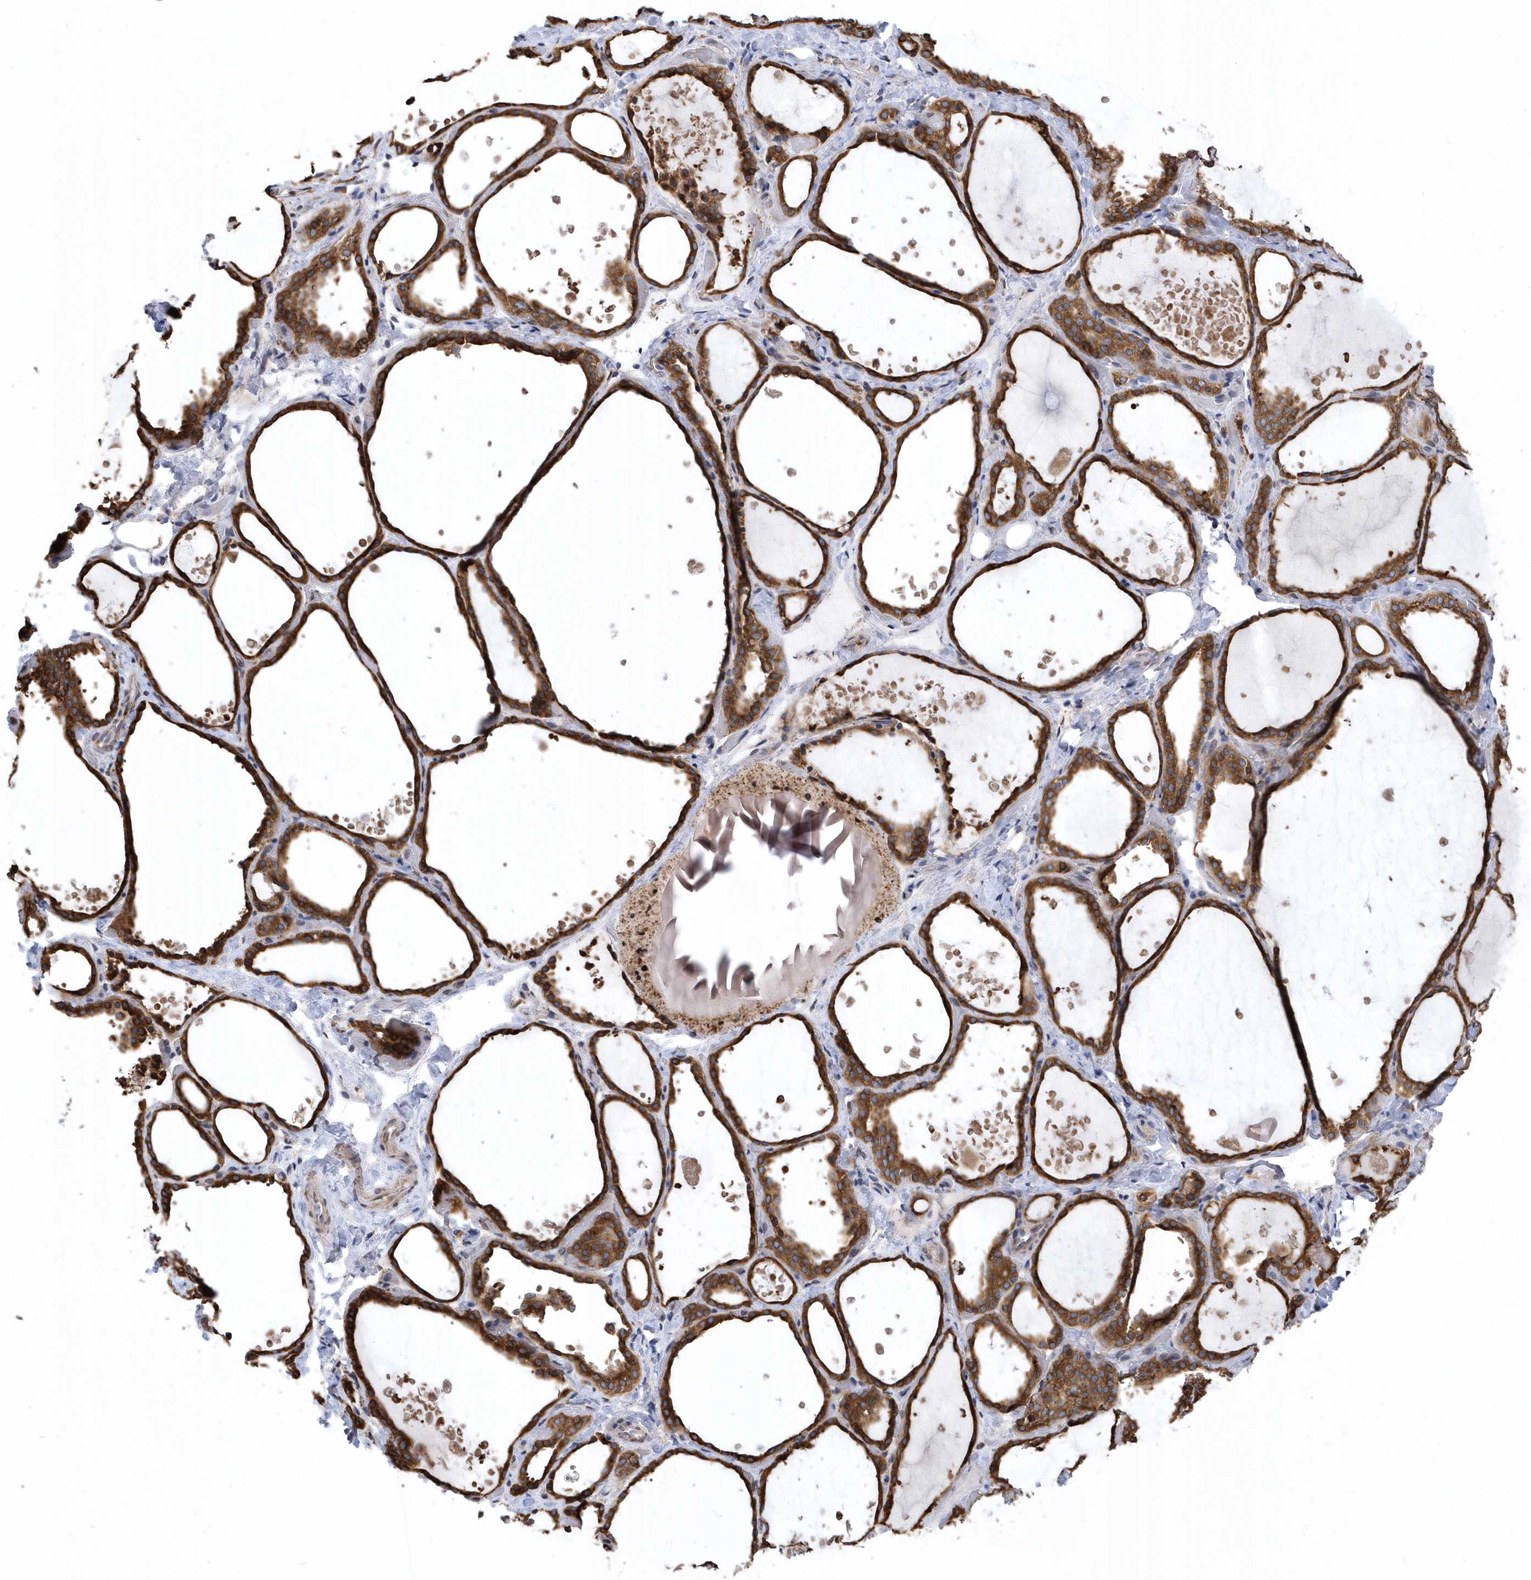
{"staining": {"intensity": "strong", "quantity": ">75%", "location": "cytoplasmic/membranous"}, "tissue": "thyroid gland", "cell_type": "Glandular cells", "image_type": "normal", "snomed": [{"axis": "morphology", "description": "Normal tissue, NOS"}, {"axis": "topography", "description": "Thyroid gland"}], "caption": "Immunohistochemistry image of normal thyroid gland: human thyroid gland stained using IHC reveals high levels of strong protein expression localized specifically in the cytoplasmic/membranous of glandular cells, appearing as a cytoplasmic/membranous brown color.", "gene": "VAMP7", "patient": {"sex": "female", "age": 44}}